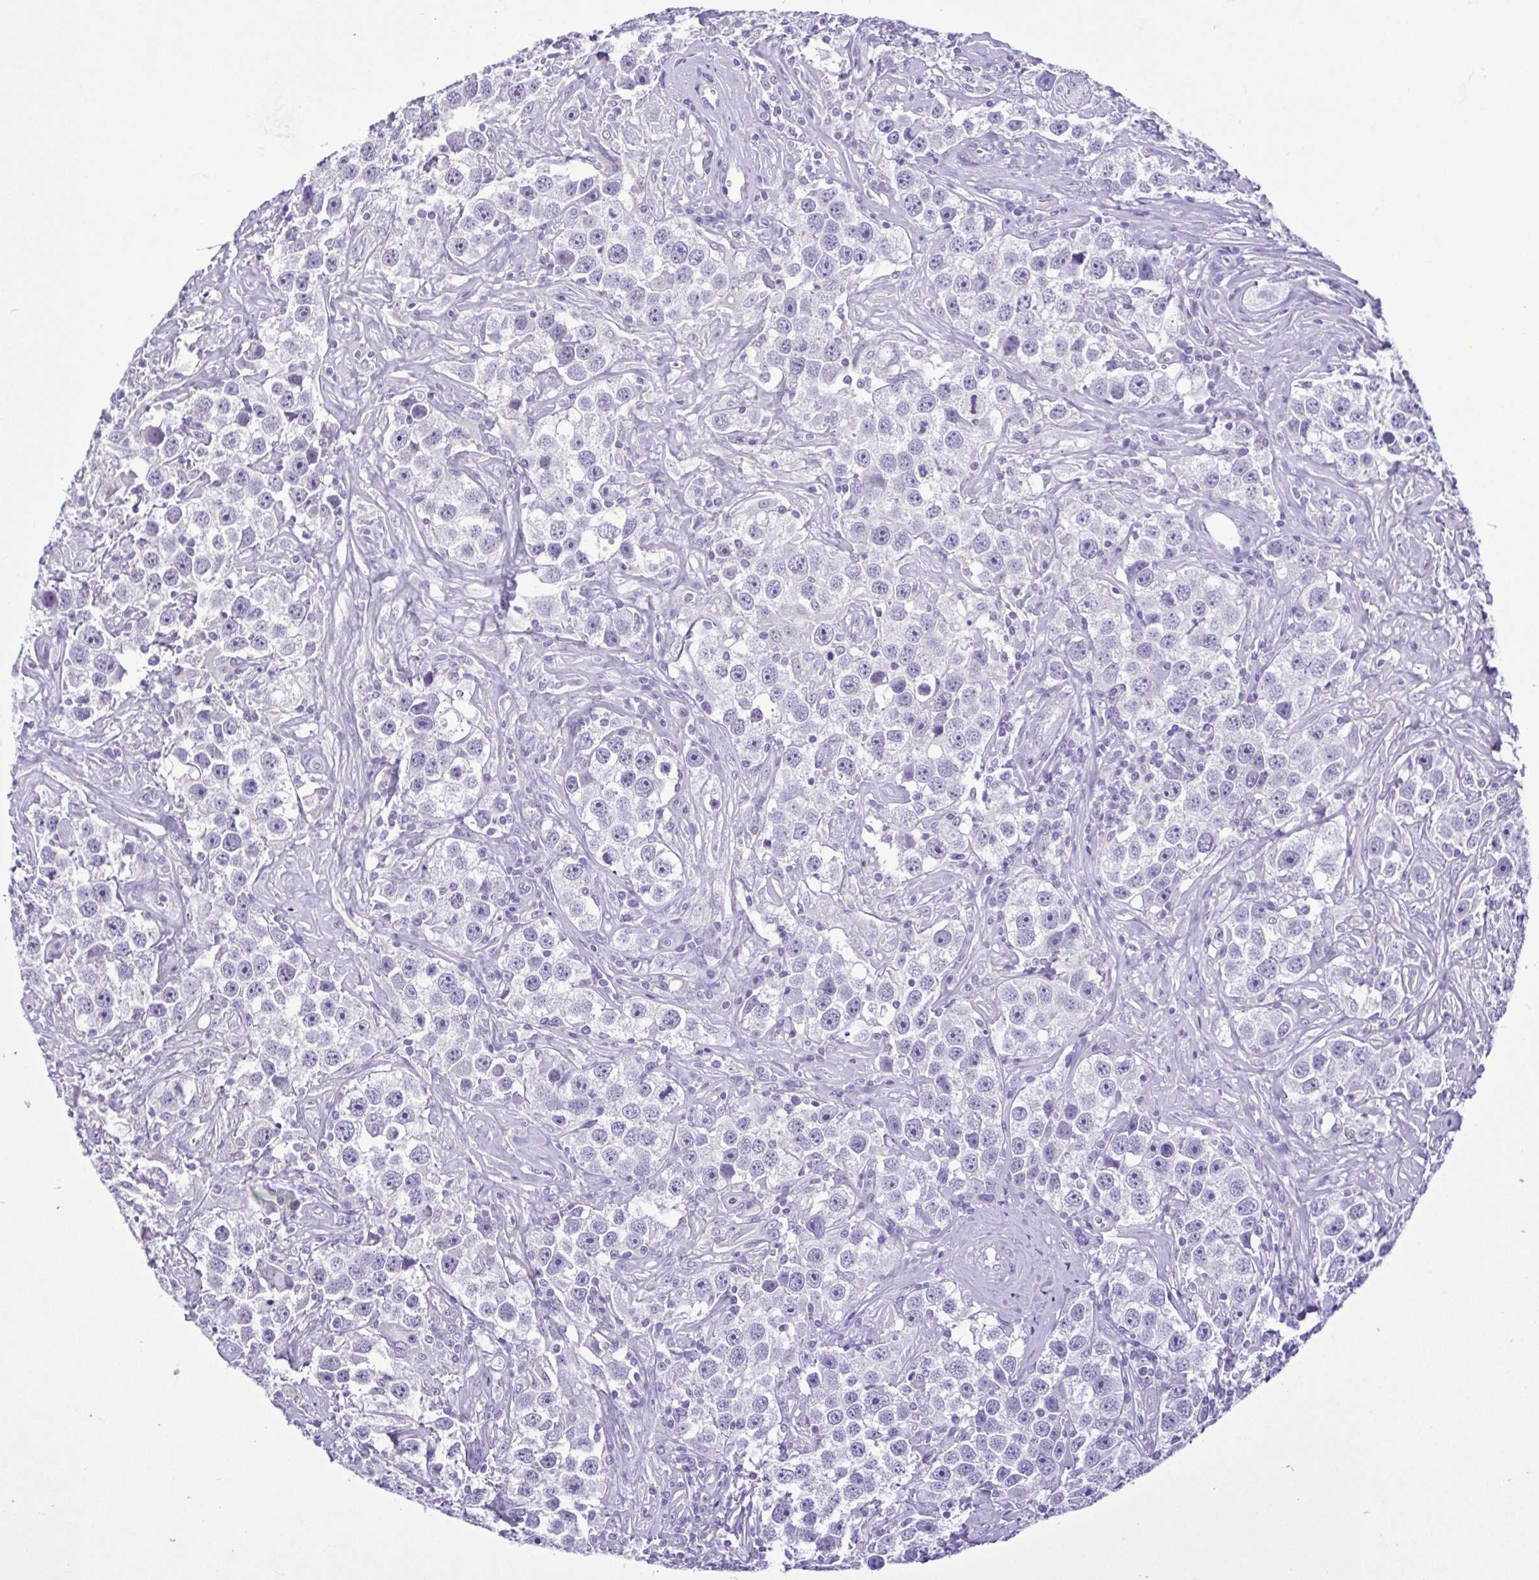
{"staining": {"intensity": "negative", "quantity": "none", "location": "none"}, "tissue": "testis cancer", "cell_type": "Tumor cells", "image_type": "cancer", "snomed": [{"axis": "morphology", "description": "Seminoma, NOS"}, {"axis": "topography", "description": "Testis"}], "caption": "Tumor cells are negative for protein expression in human testis cancer.", "gene": "CBY2", "patient": {"sex": "male", "age": 49}}